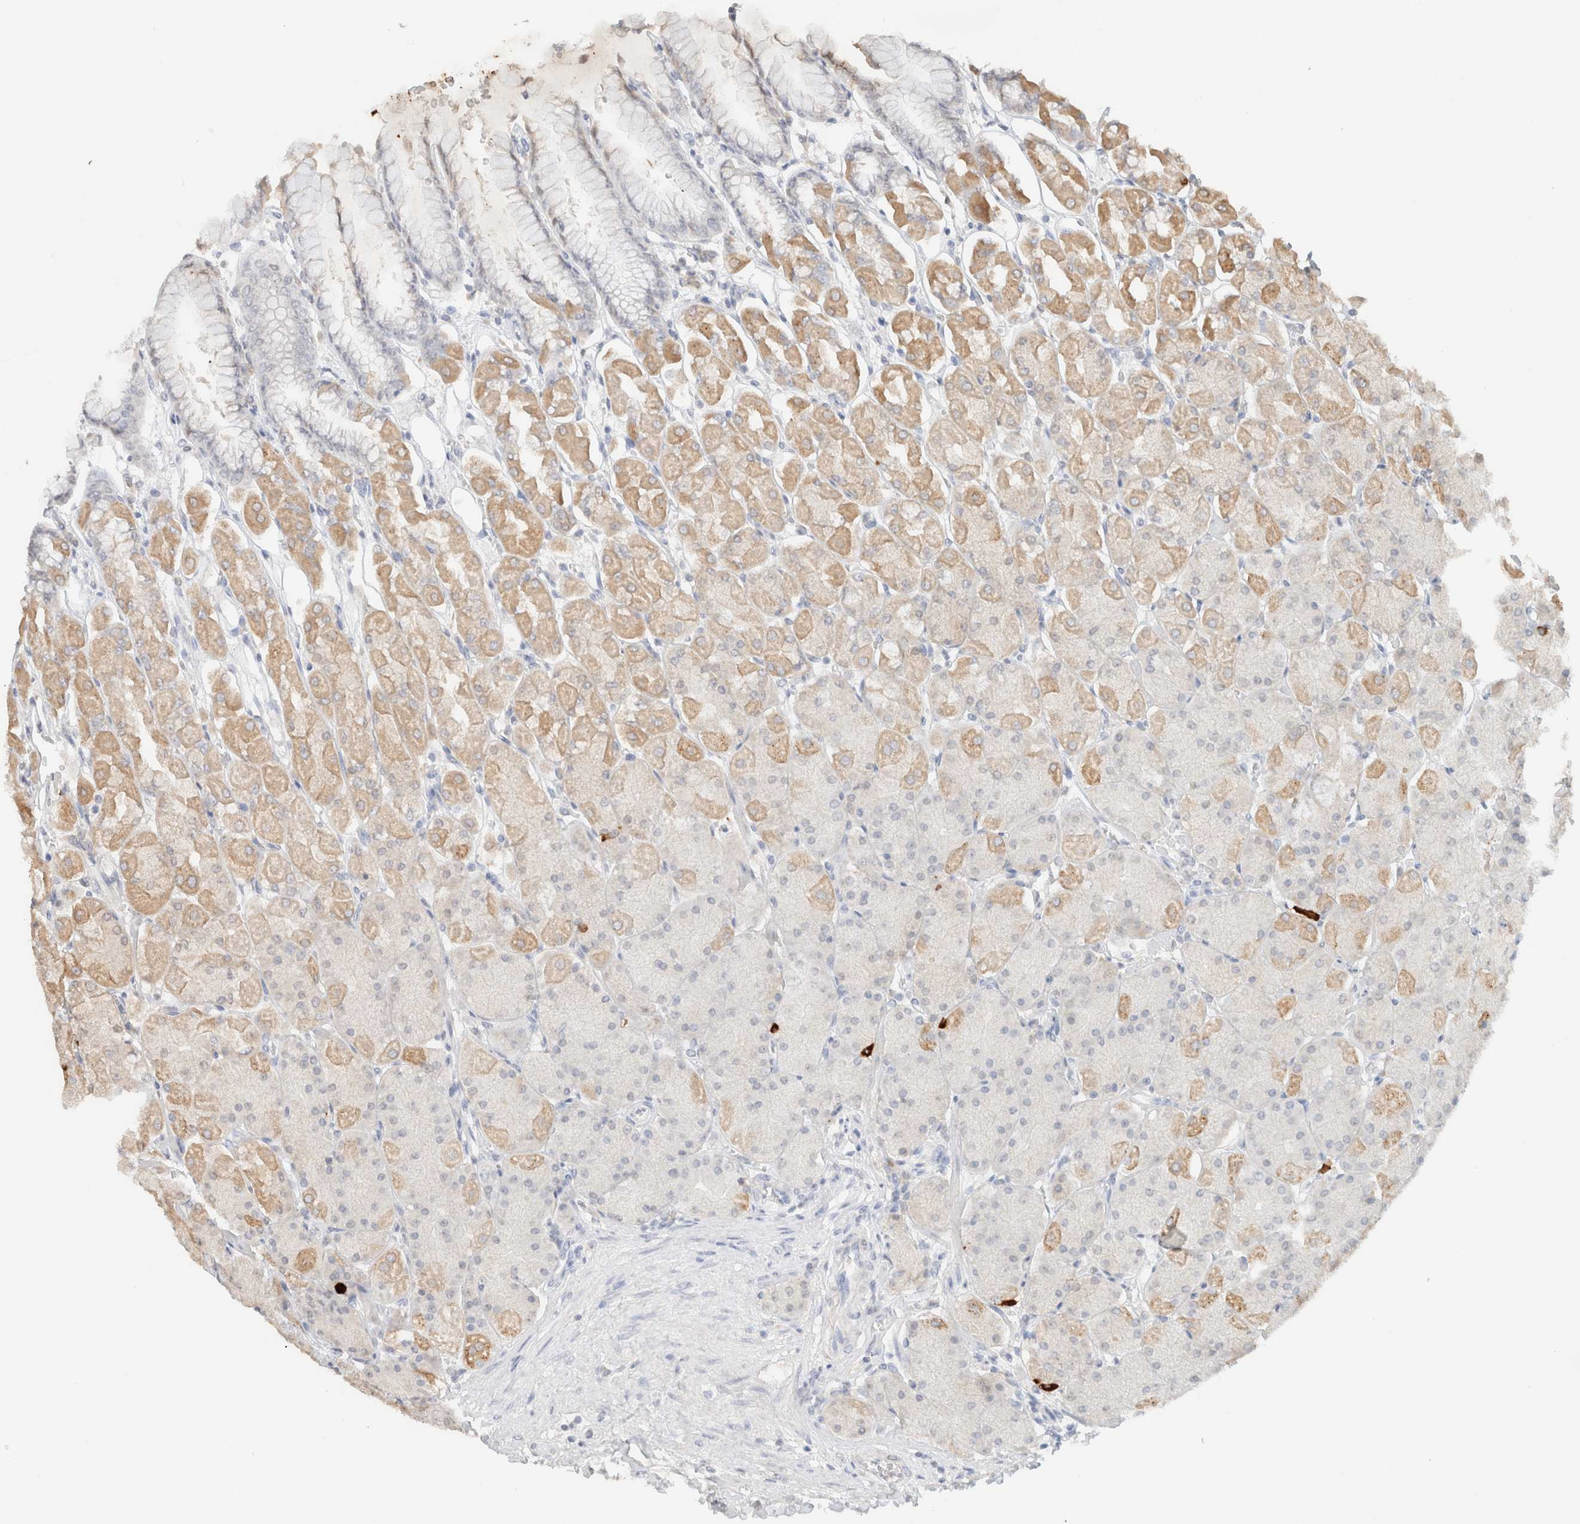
{"staining": {"intensity": "weak", "quantity": "25%-75%", "location": "cytoplasmic/membranous"}, "tissue": "stomach", "cell_type": "Glandular cells", "image_type": "normal", "snomed": [{"axis": "morphology", "description": "Normal tissue, NOS"}, {"axis": "topography", "description": "Stomach, upper"}], "caption": "Immunohistochemistry (DAB (3,3'-diaminobenzidine)) staining of benign stomach demonstrates weak cytoplasmic/membranous protein expression in about 25%-75% of glandular cells. (brown staining indicates protein expression, while blue staining denotes nuclei).", "gene": "CPA1", "patient": {"sex": "female", "age": 56}}